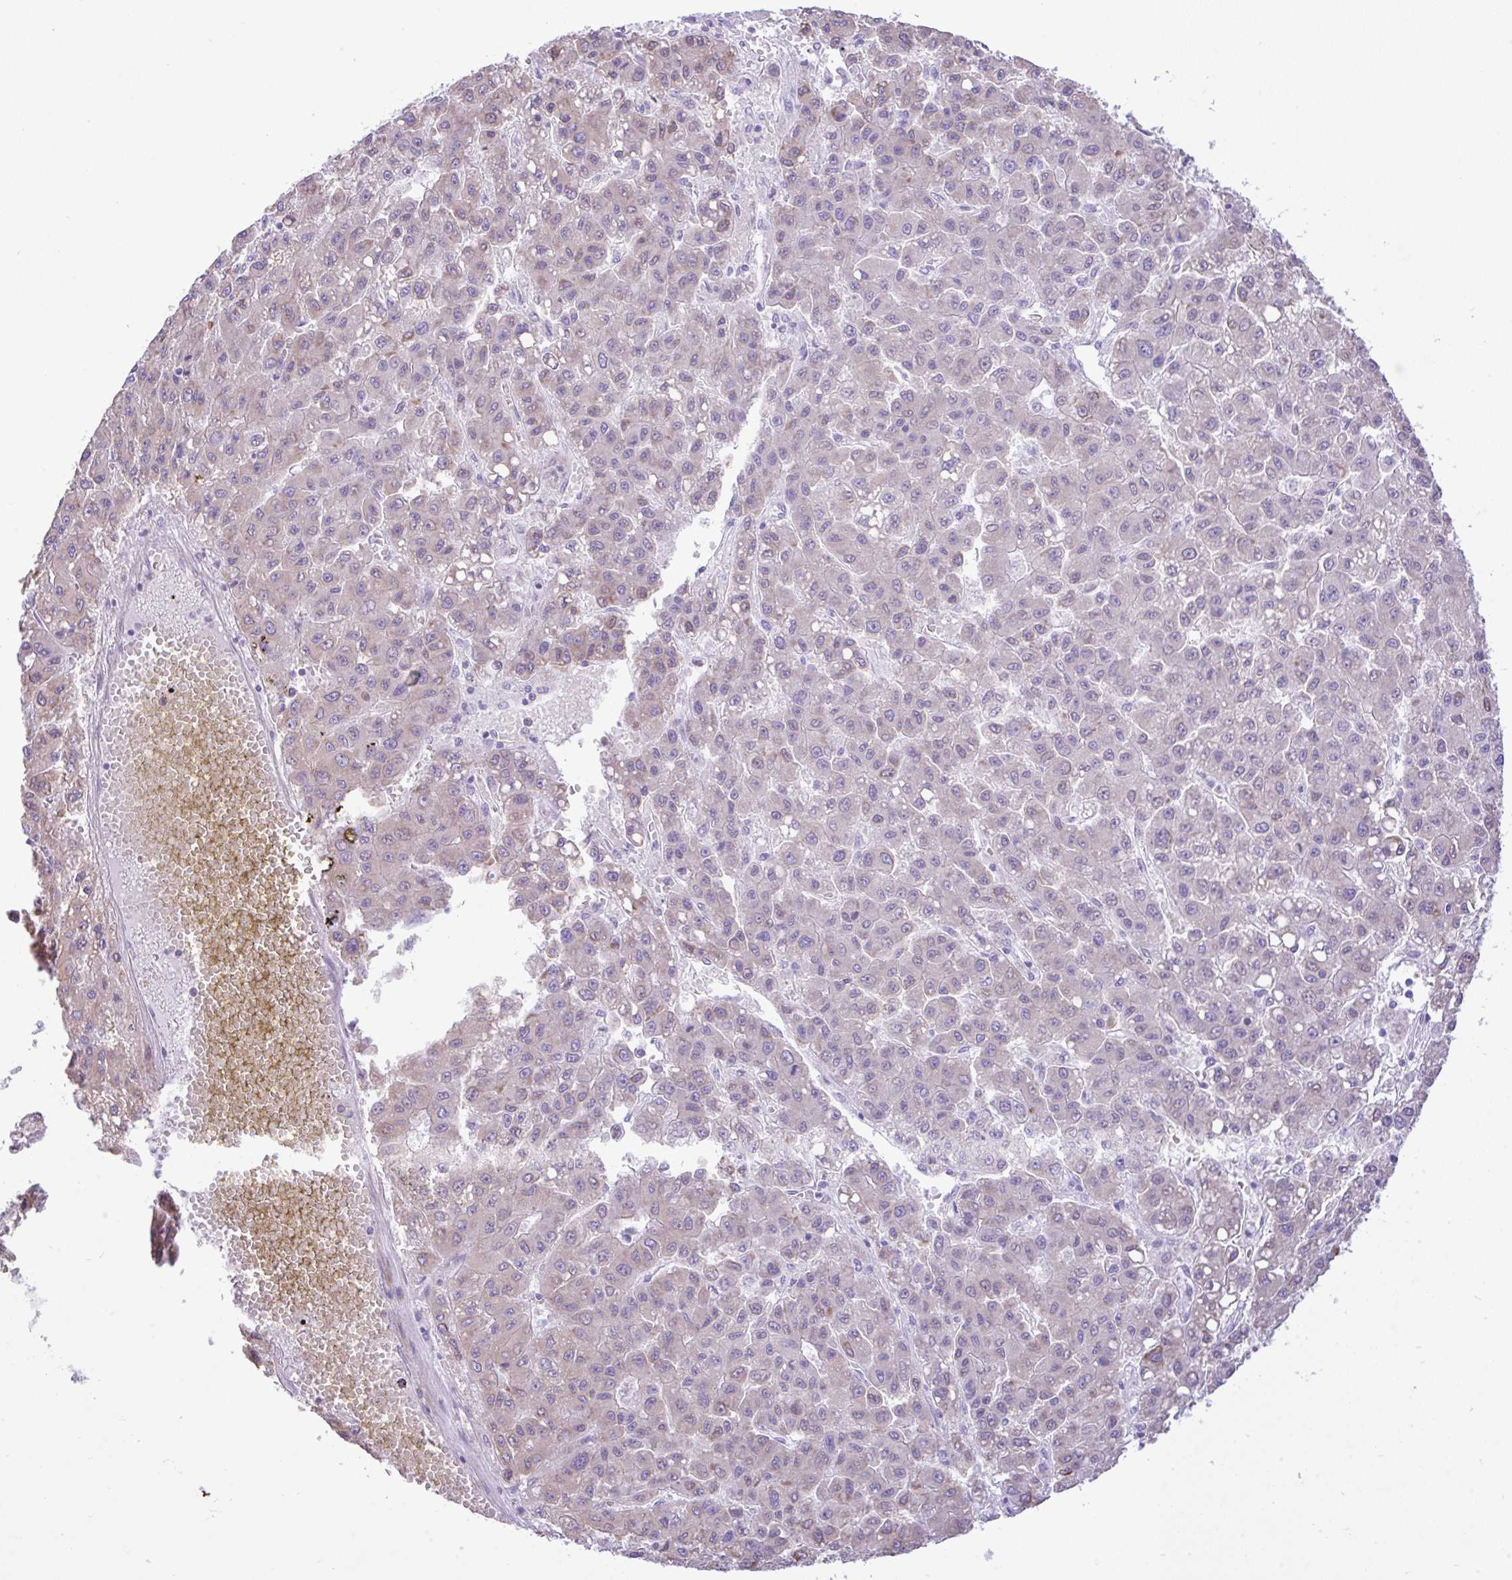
{"staining": {"intensity": "negative", "quantity": "none", "location": "none"}, "tissue": "liver cancer", "cell_type": "Tumor cells", "image_type": "cancer", "snomed": [{"axis": "morphology", "description": "Carcinoma, Hepatocellular, NOS"}, {"axis": "topography", "description": "Liver"}], "caption": "Immunohistochemistry micrograph of liver cancer stained for a protein (brown), which shows no expression in tumor cells.", "gene": "EEF1A2", "patient": {"sex": "male", "age": 70}}